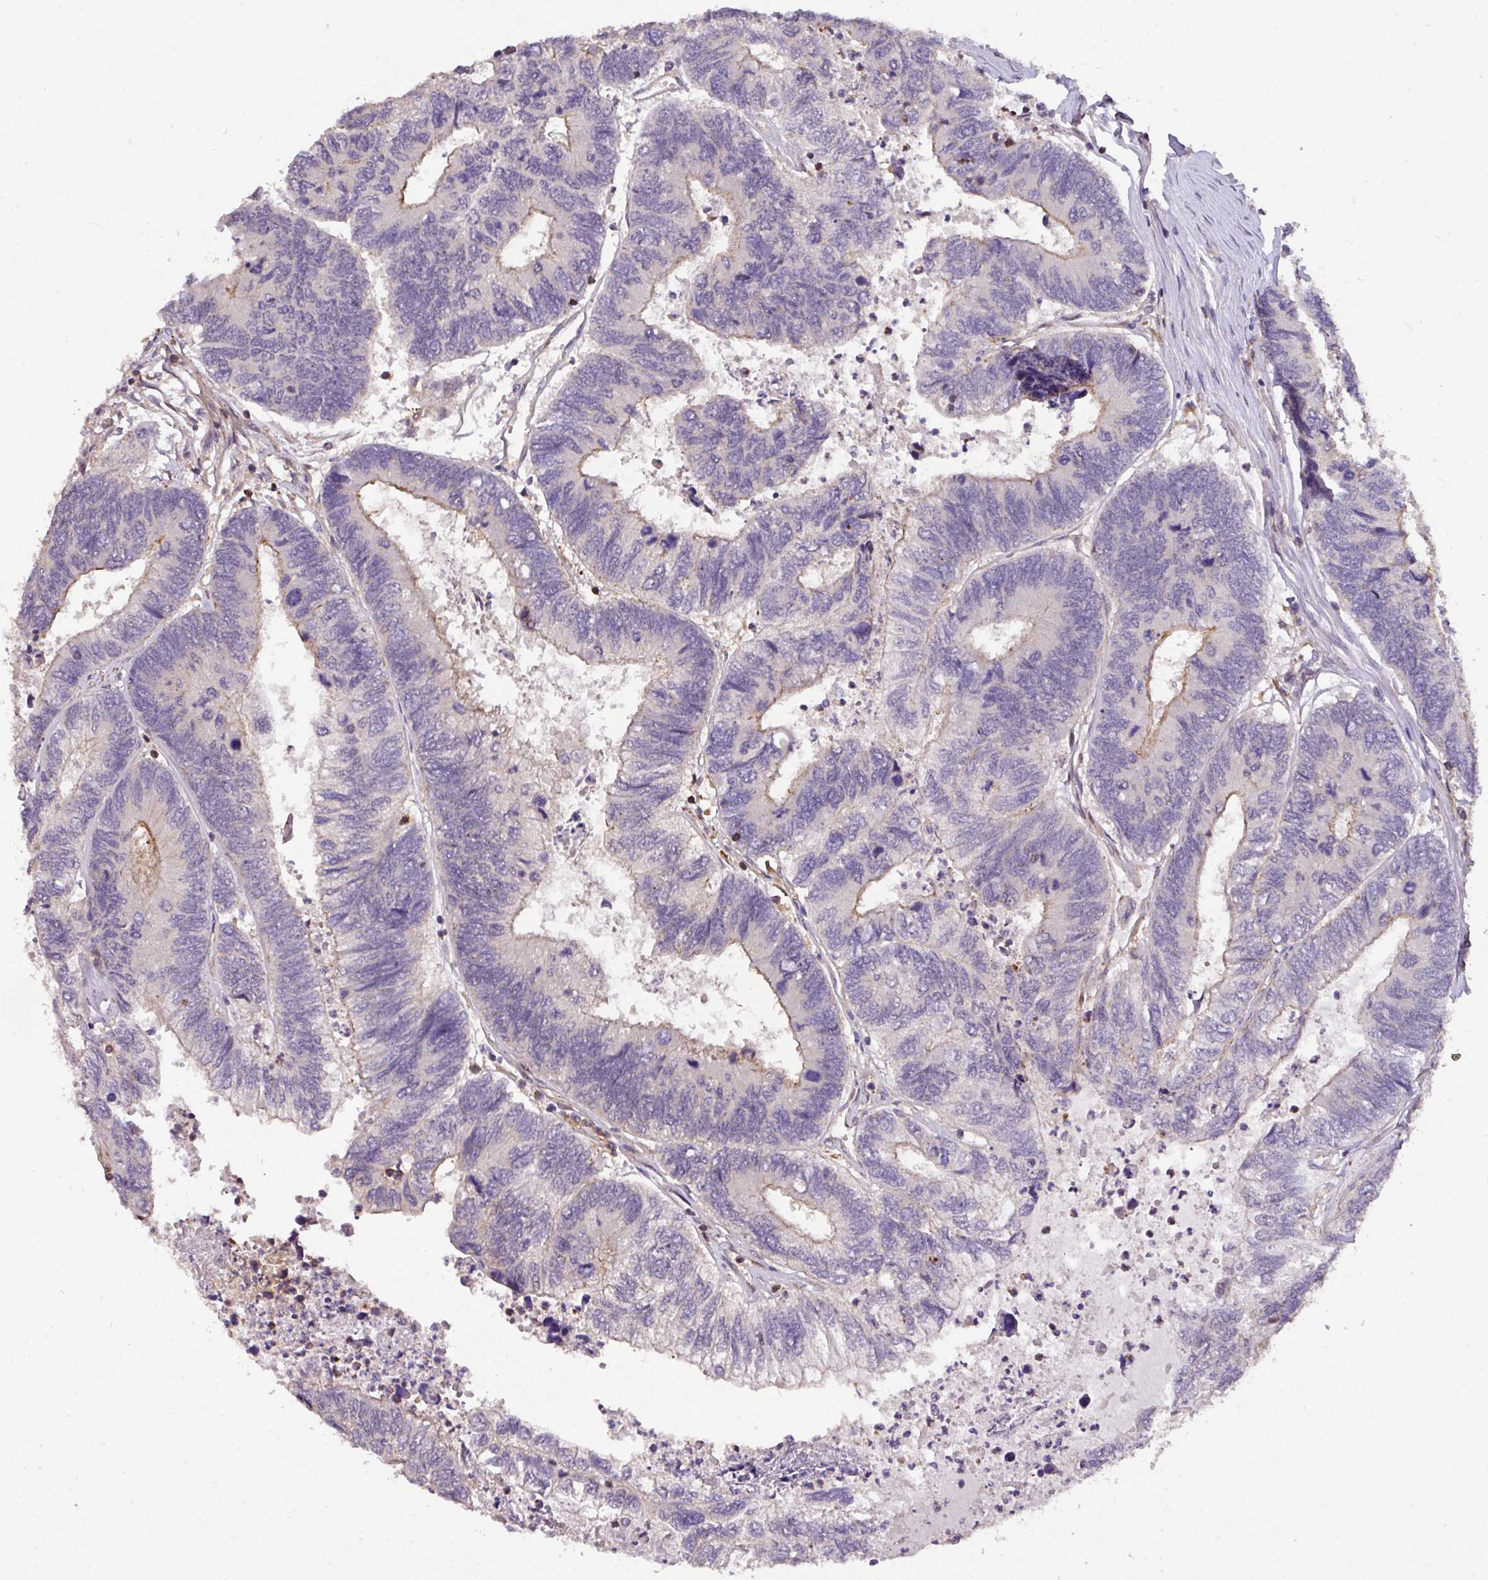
{"staining": {"intensity": "moderate", "quantity": "<25%", "location": "cytoplasmic/membranous"}, "tissue": "colorectal cancer", "cell_type": "Tumor cells", "image_type": "cancer", "snomed": [{"axis": "morphology", "description": "Adenocarcinoma, NOS"}, {"axis": "topography", "description": "Colon"}], "caption": "This is an image of immunohistochemistry staining of colorectal cancer, which shows moderate staining in the cytoplasmic/membranous of tumor cells.", "gene": "CASS4", "patient": {"sex": "female", "age": 67}}